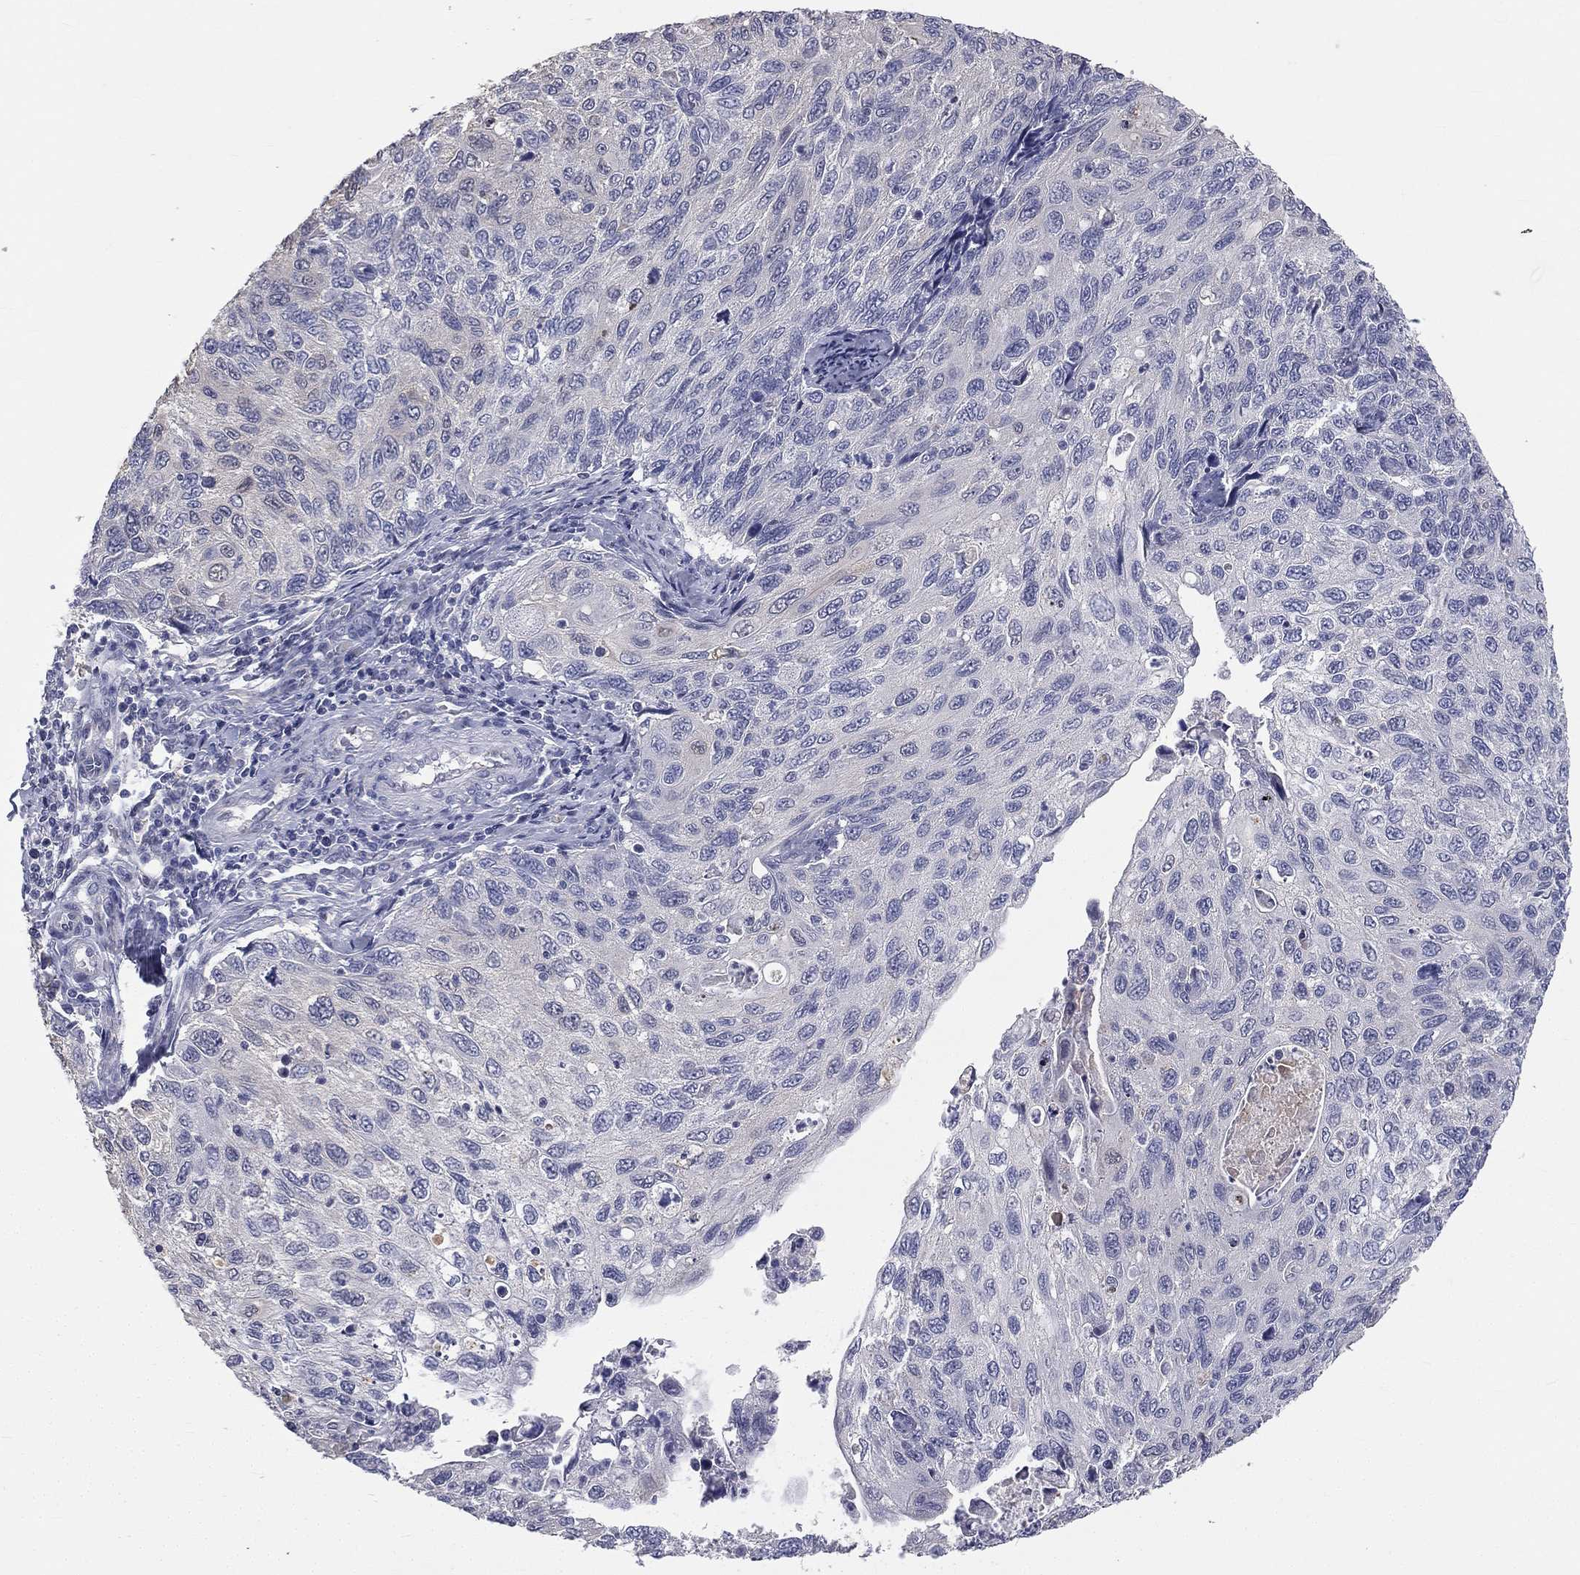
{"staining": {"intensity": "negative", "quantity": "none", "location": "none"}, "tissue": "cervical cancer", "cell_type": "Tumor cells", "image_type": "cancer", "snomed": [{"axis": "morphology", "description": "Squamous cell carcinoma, NOS"}, {"axis": "topography", "description": "Cervix"}], "caption": "The photomicrograph reveals no staining of tumor cells in cervical cancer.", "gene": "MUC13", "patient": {"sex": "female", "age": 70}}